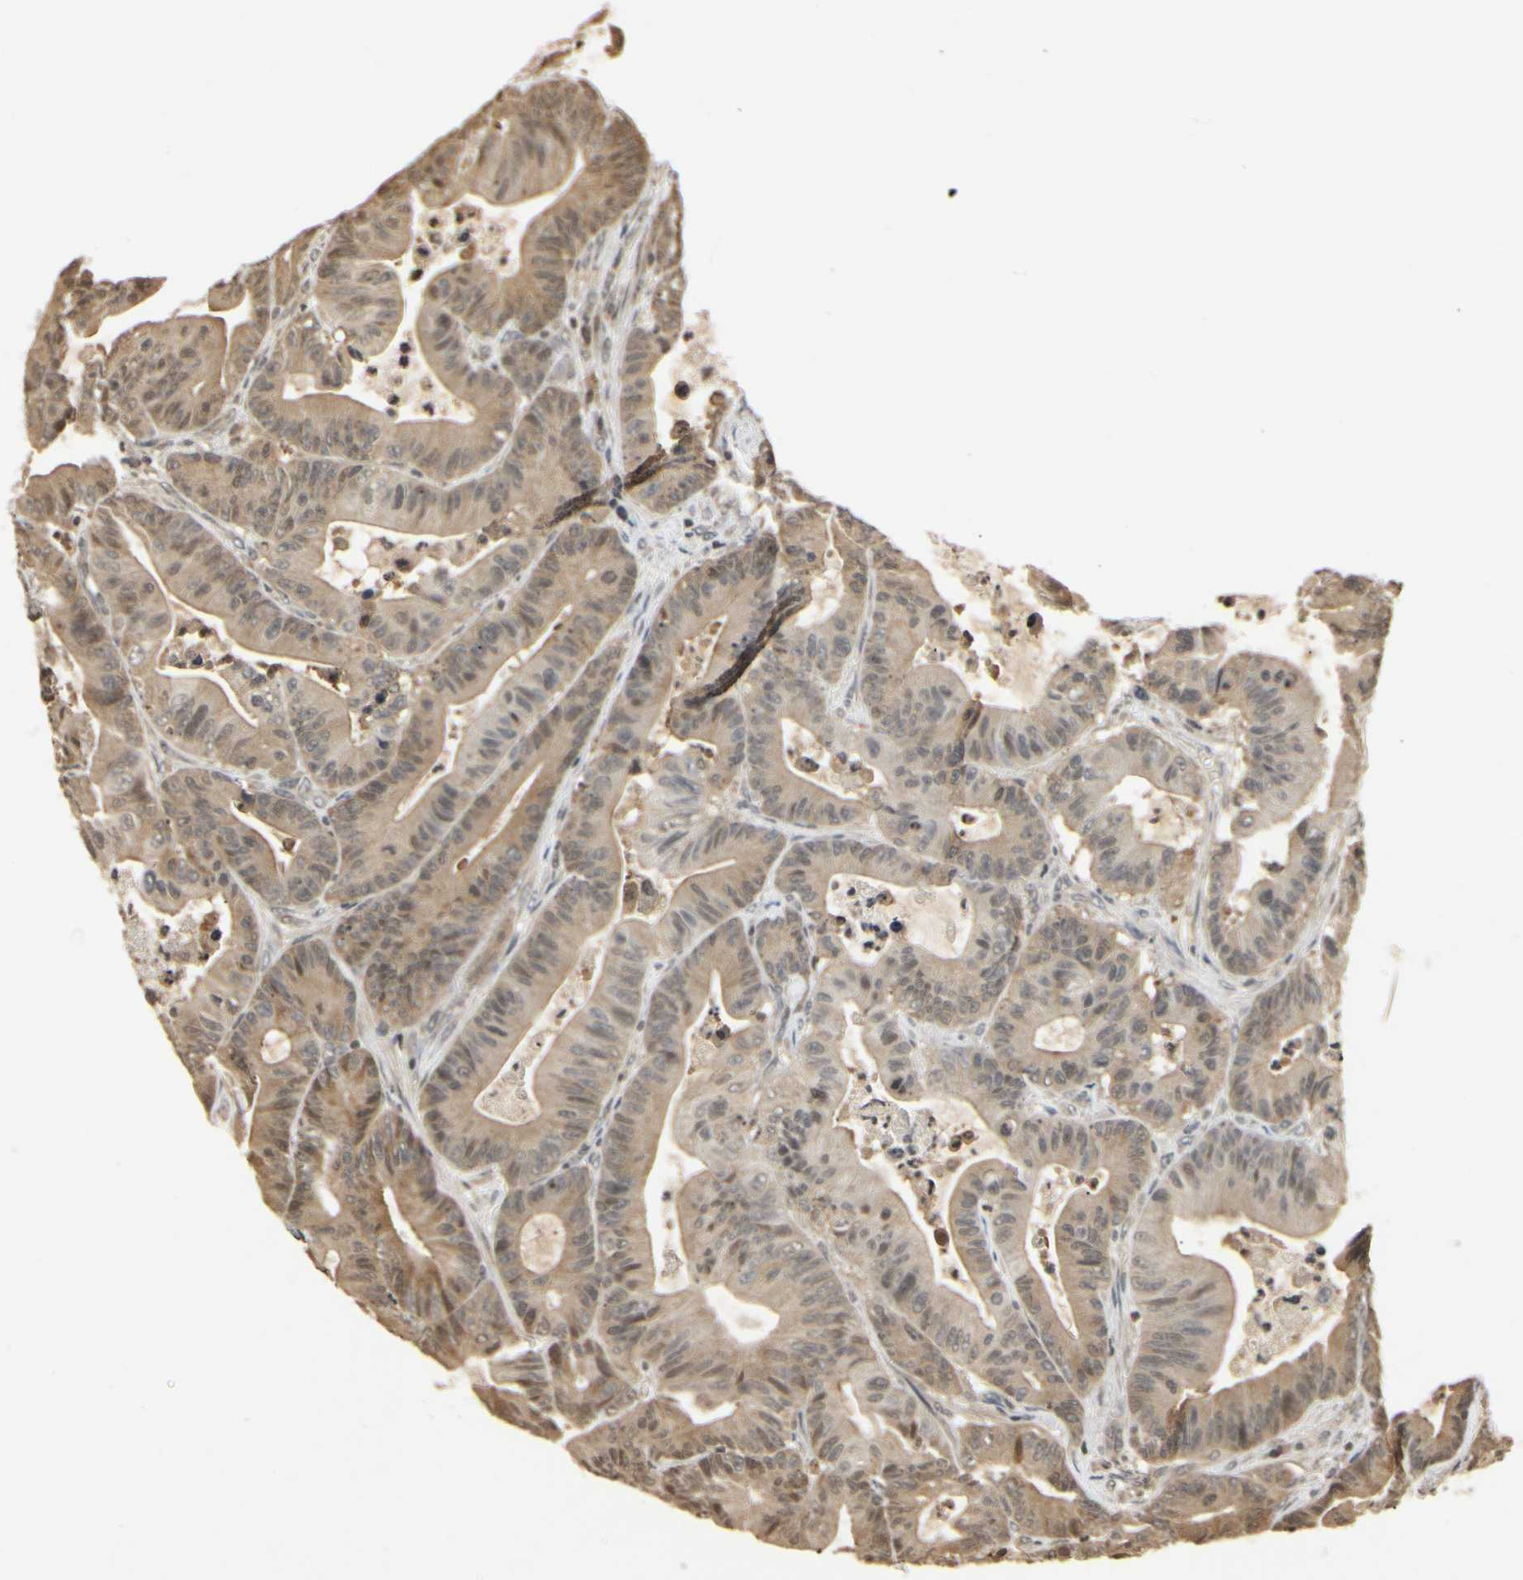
{"staining": {"intensity": "weak", "quantity": ">75%", "location": "cytoplasmic/membranous"}, "tissue": "colorectal cancer", "cell_type": "Tumor cells", "image_type": "cancer", "snomed": [{"axis": "morphology", "description": "Adenocarcinoma, NOS"}, {"axis": "topography", "description": "Colon"}], "caption": "This image shows IHC staining of colorectal cancer, with low weak cytoplasmic/membranous positivity in approximately >75% of tumor cells.", "gene": "SOD1", "patient": {"sex": "female", "age": 84}}